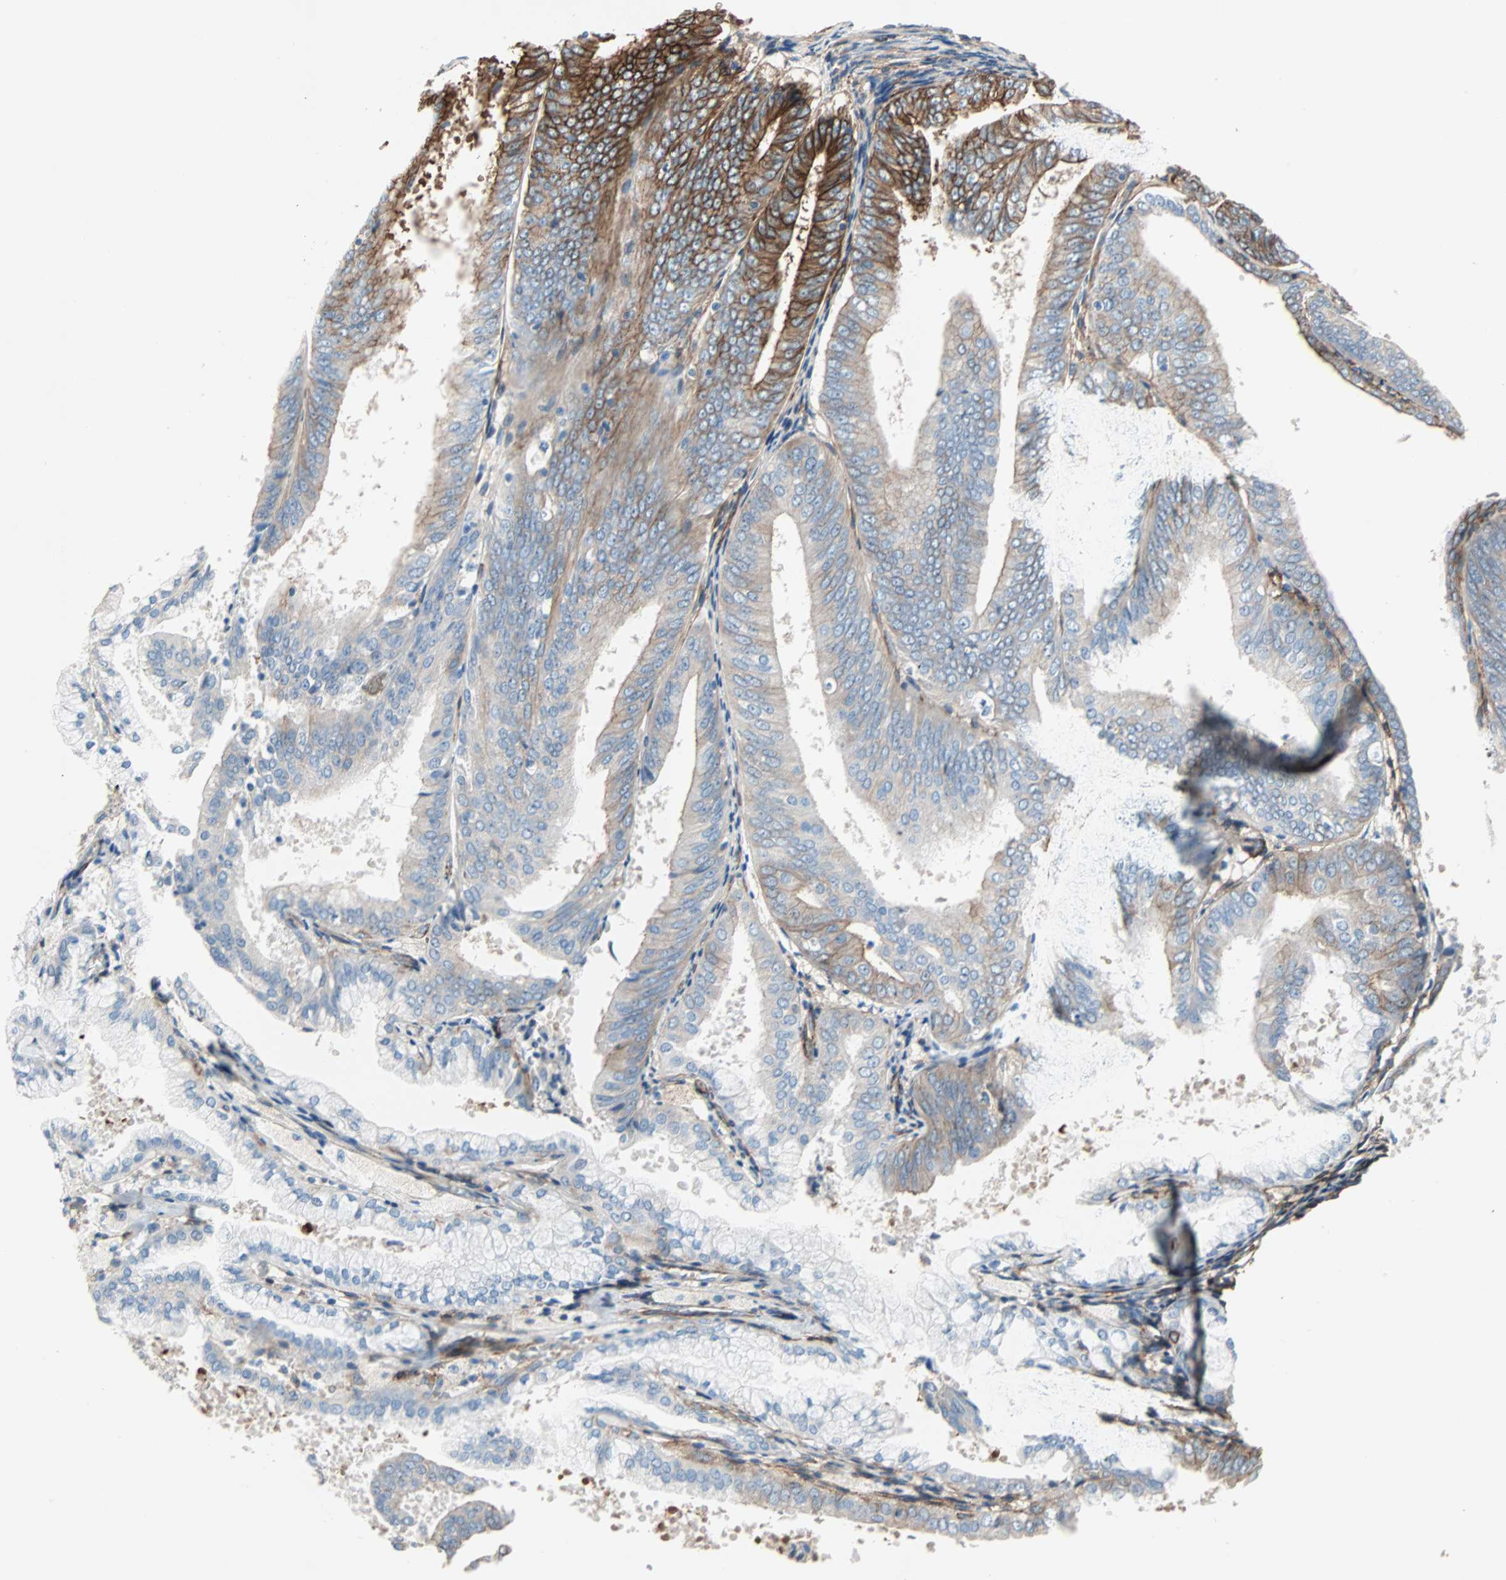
{"staining": {"intensity": "moderate", "quantity": "25%-75%", "location": "cytoplasmic/membranous"}, "tissue": "endometrial cancer", "cell_type": "Tumor cells", "image_type": "cancer", "snomed": [{"axis": "morphology", "description": "Adenocarcinoma, NOS"}, {"axis": "topography", "description": "Endometrium"}], "caption": "Moderate cytoplasmic/membranous protein staining is appreciated in approximately 25%-75% of tumor cells in adenocarcinoma (endometrial). (Brightfield microscopy of DAB IHC at high magnification).", "gene": "EPB41L2", "patient": {"sex": "female", "age": 63}}